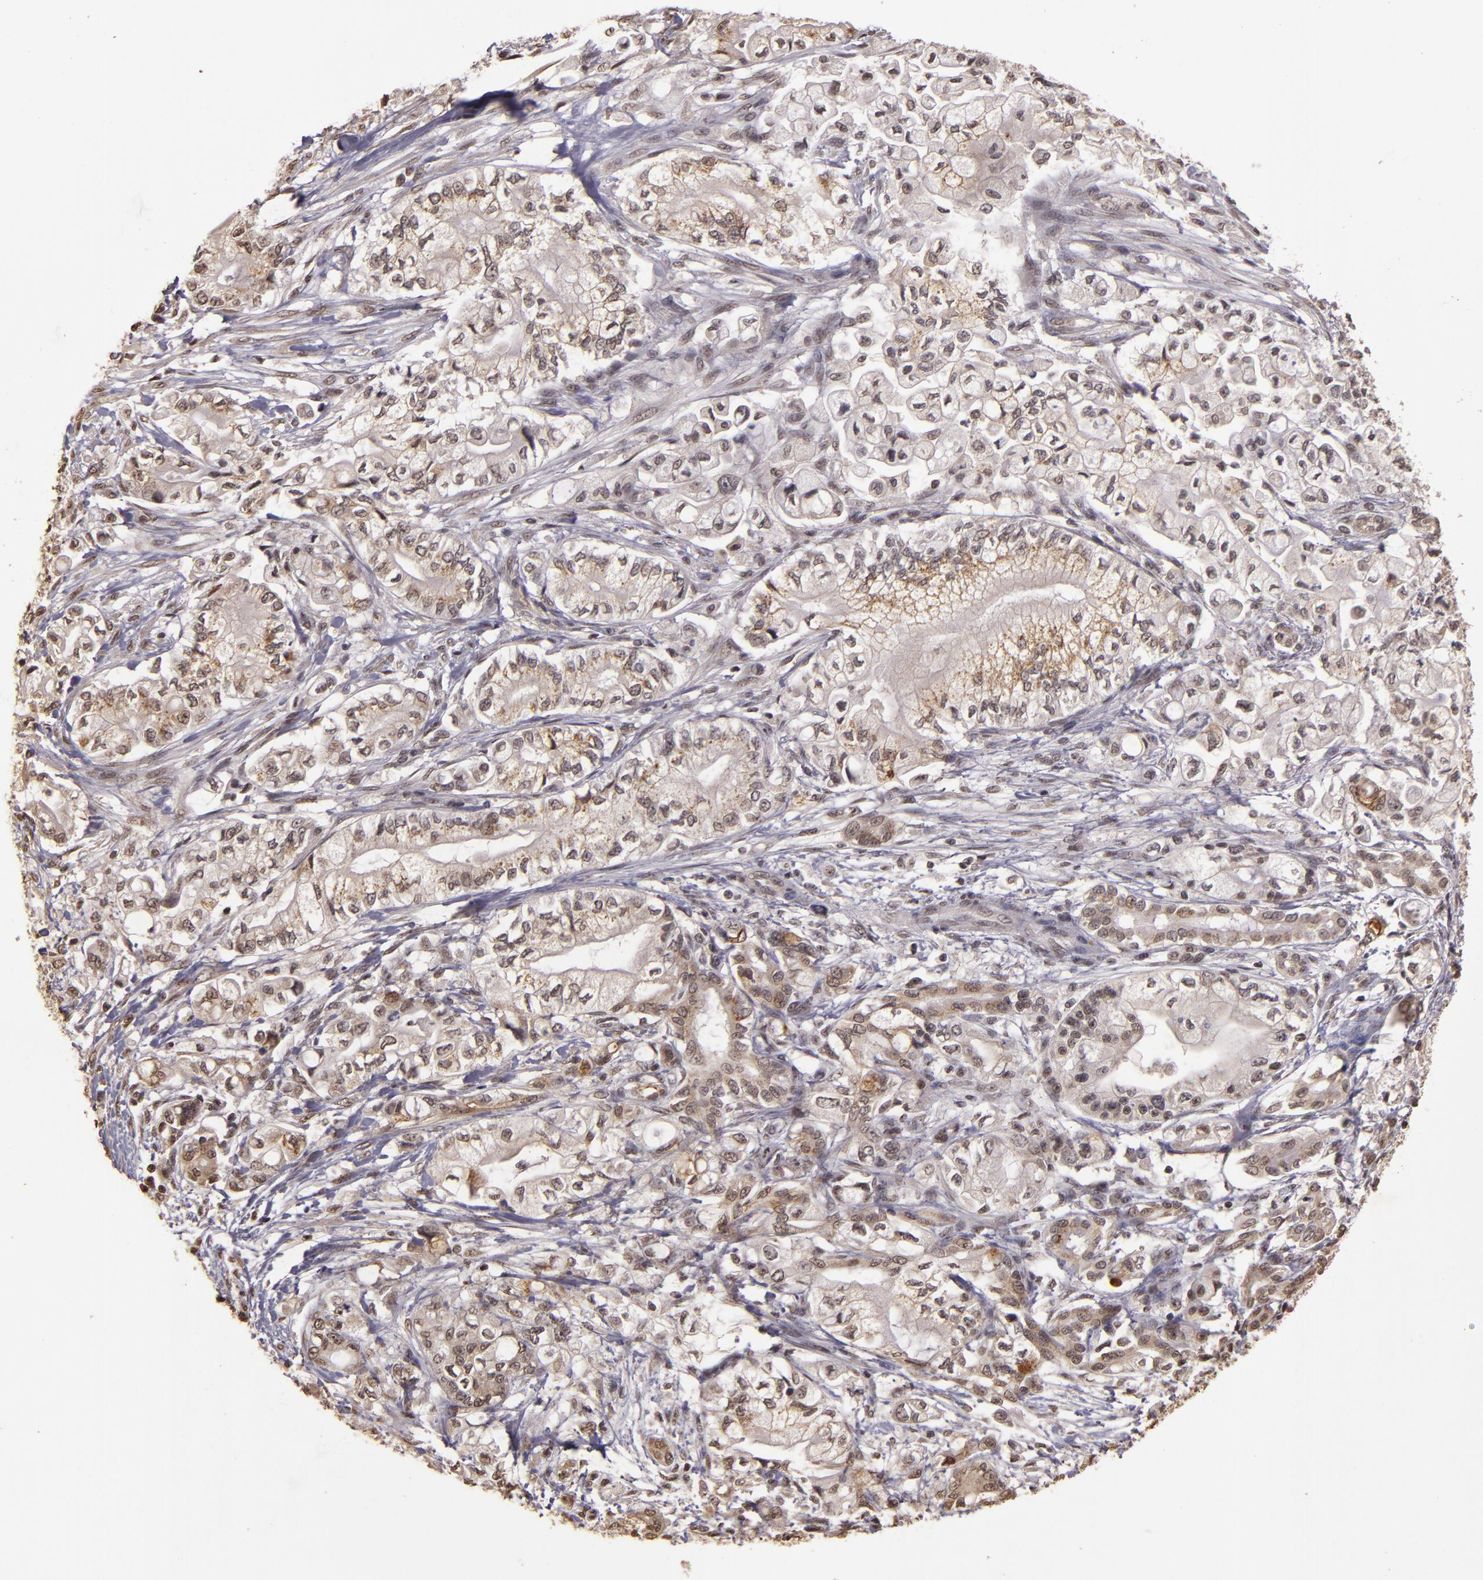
{"staining": {"intensity": "weak", "quantity": ">75%", "location": "cytoplasmic/membranous,nuclear"}, "tissue": "pancreatic cancer", "cell_type": "Tumor cells", "image_type": "cancer", "snomed": [{"axis": "morphology", "description": "Adenocarcinoma, NOS"}, {"axis": "topography", "description": "Pancreas"}], "caption": "Weak cytoplasmic/membranous and nuclear protein positivity is identified in approximately >75% of tumor cells in pancreatic cancer. The staining is performed using DAB (3,3'-diaminobenzidine) brown chromogen to label protein expression. The nuclei are counter-stained blue using hematoxylin.", "gene": "CUL1", "patient": {"sex": "male", "age": 79}}